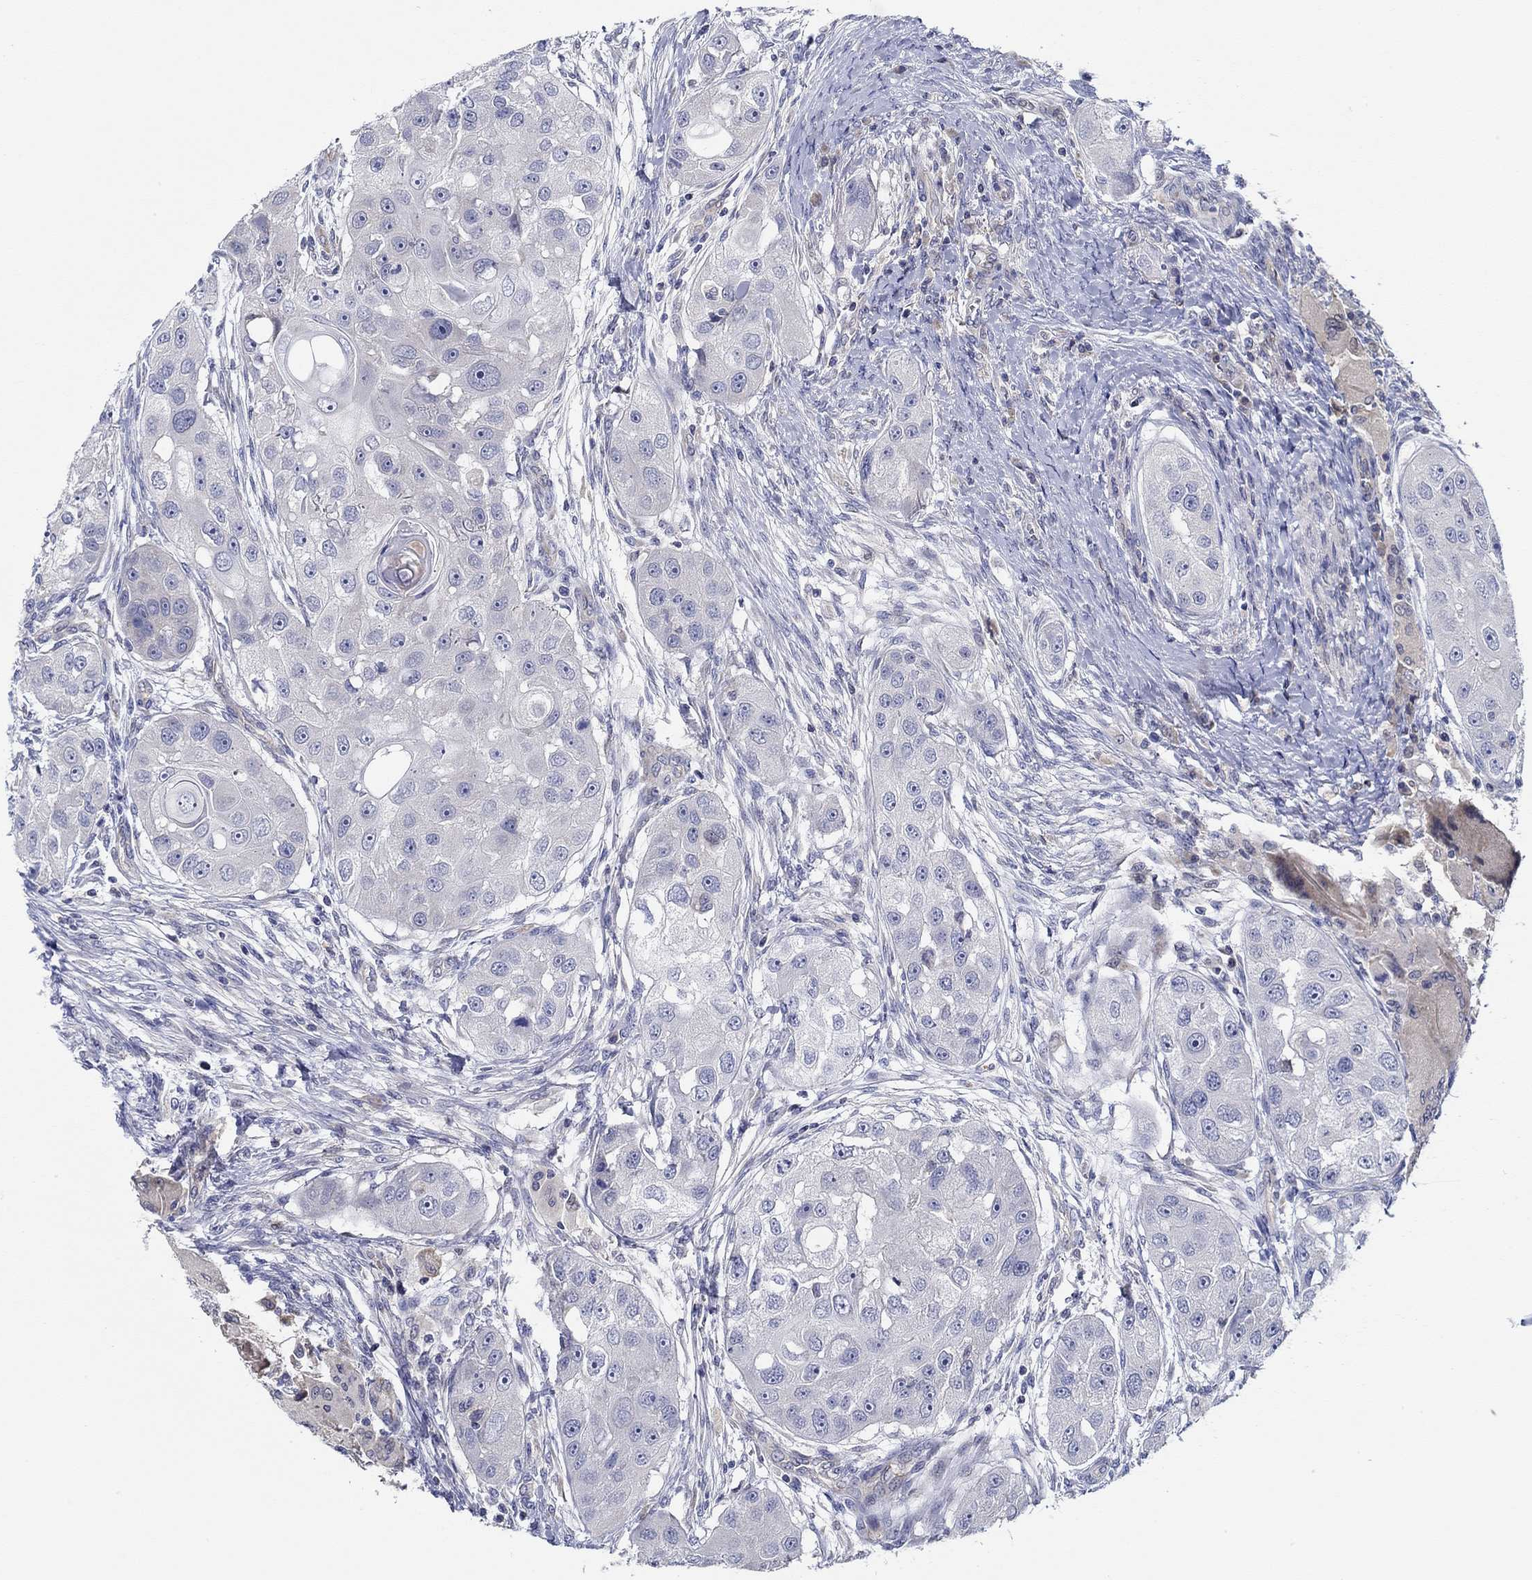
{"staining": {"intensity": "negative", "quantity": "none", "location": "none"}, "tissue": "head and neck cancer", "cell_type": "Tumor cells", "image_type": "cancer", "snomed": [{"axis": "morphology", "description": "Squamous cell carcinoma, NOS"}, {"axis": "topography", "description": "Head-Neck"}], "caption": "This is a histopathology image of immunohistochemistry (IHC) staining of head and neck cancer (squamous cell carcinoma), which shows no positivity in tumor cells.", "gene": "CFAP61", "patient": {"sex": "male", "age": 51}}